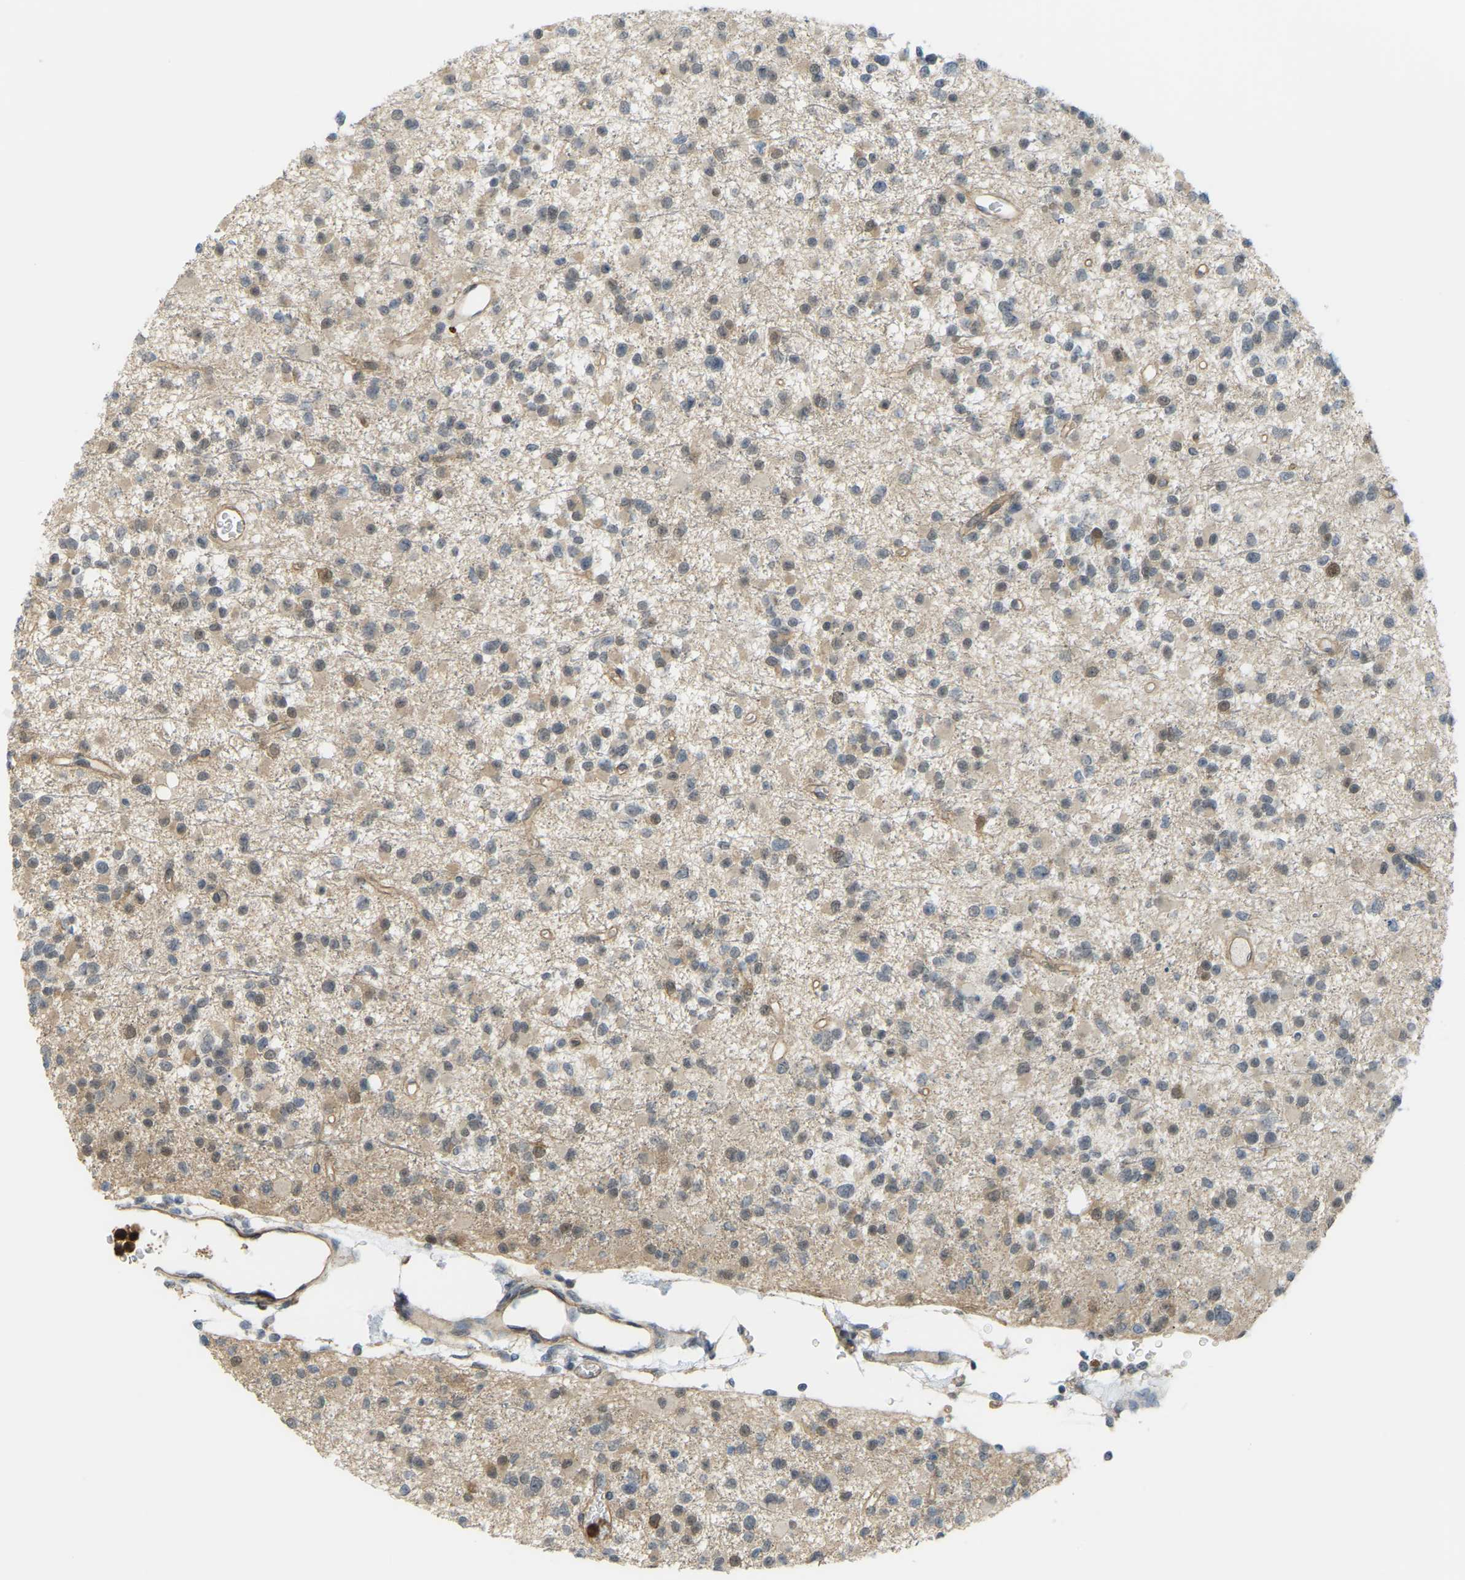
{"staining": {"intensity": "weak", "quantity": "25%-75%", "location": "cytoplasmic/membranous,nuclear"}, "tissue": "glioma", "cell_type": "Tumor cells", "image_type": "cancer", "snomed": [{"axis": "morphology", "description": "Glioma, malignant, Low grade"}, {"axis": "topography", "description": "Brain"}], "caption": "IHC of human glioma displays low levels of weak cytoplasmic/membranous and nuclear positivity in approximately 25%-75% of tumor cells.", "gene": "SERPINB5", "patient": {"sex": "female", "age": 22}}